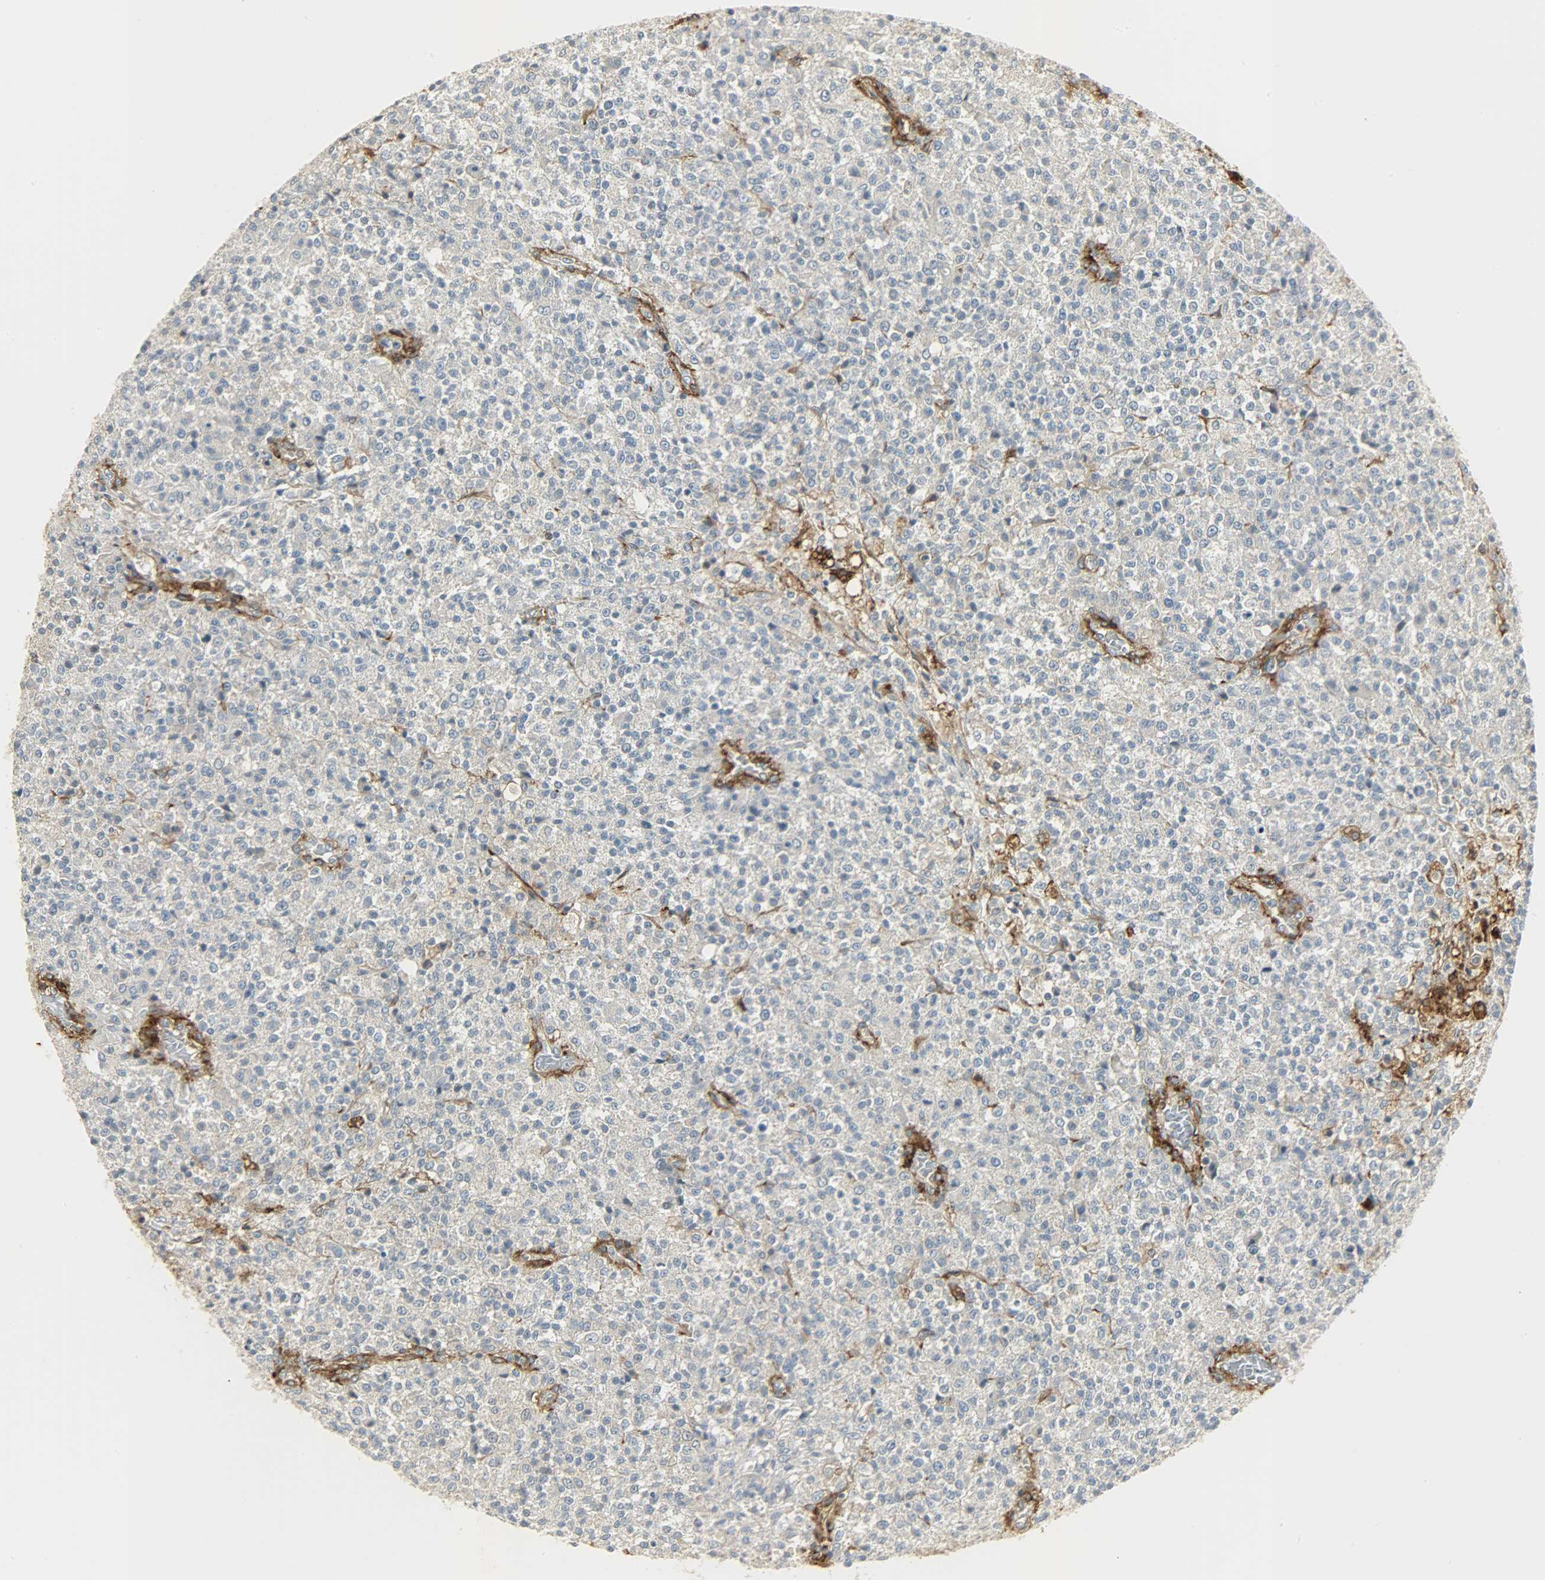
{"staining": {"intensity": "negative", "quantity": "none", "location": "none"}, "tissue": "testis cancer", "cell_type": "Tumor cells", "image_type": "cancer", "snomed": [{"axis": "morphology", "description": "Seminoma, NOS"}, {"axis": "topography", "description": "Testis"}], "caption": "The micrograph displays no significant staining in tumor cells of seminoma (testis).", "gene": "ENPEP", "patient": {"sex": "male", "age": 59}}